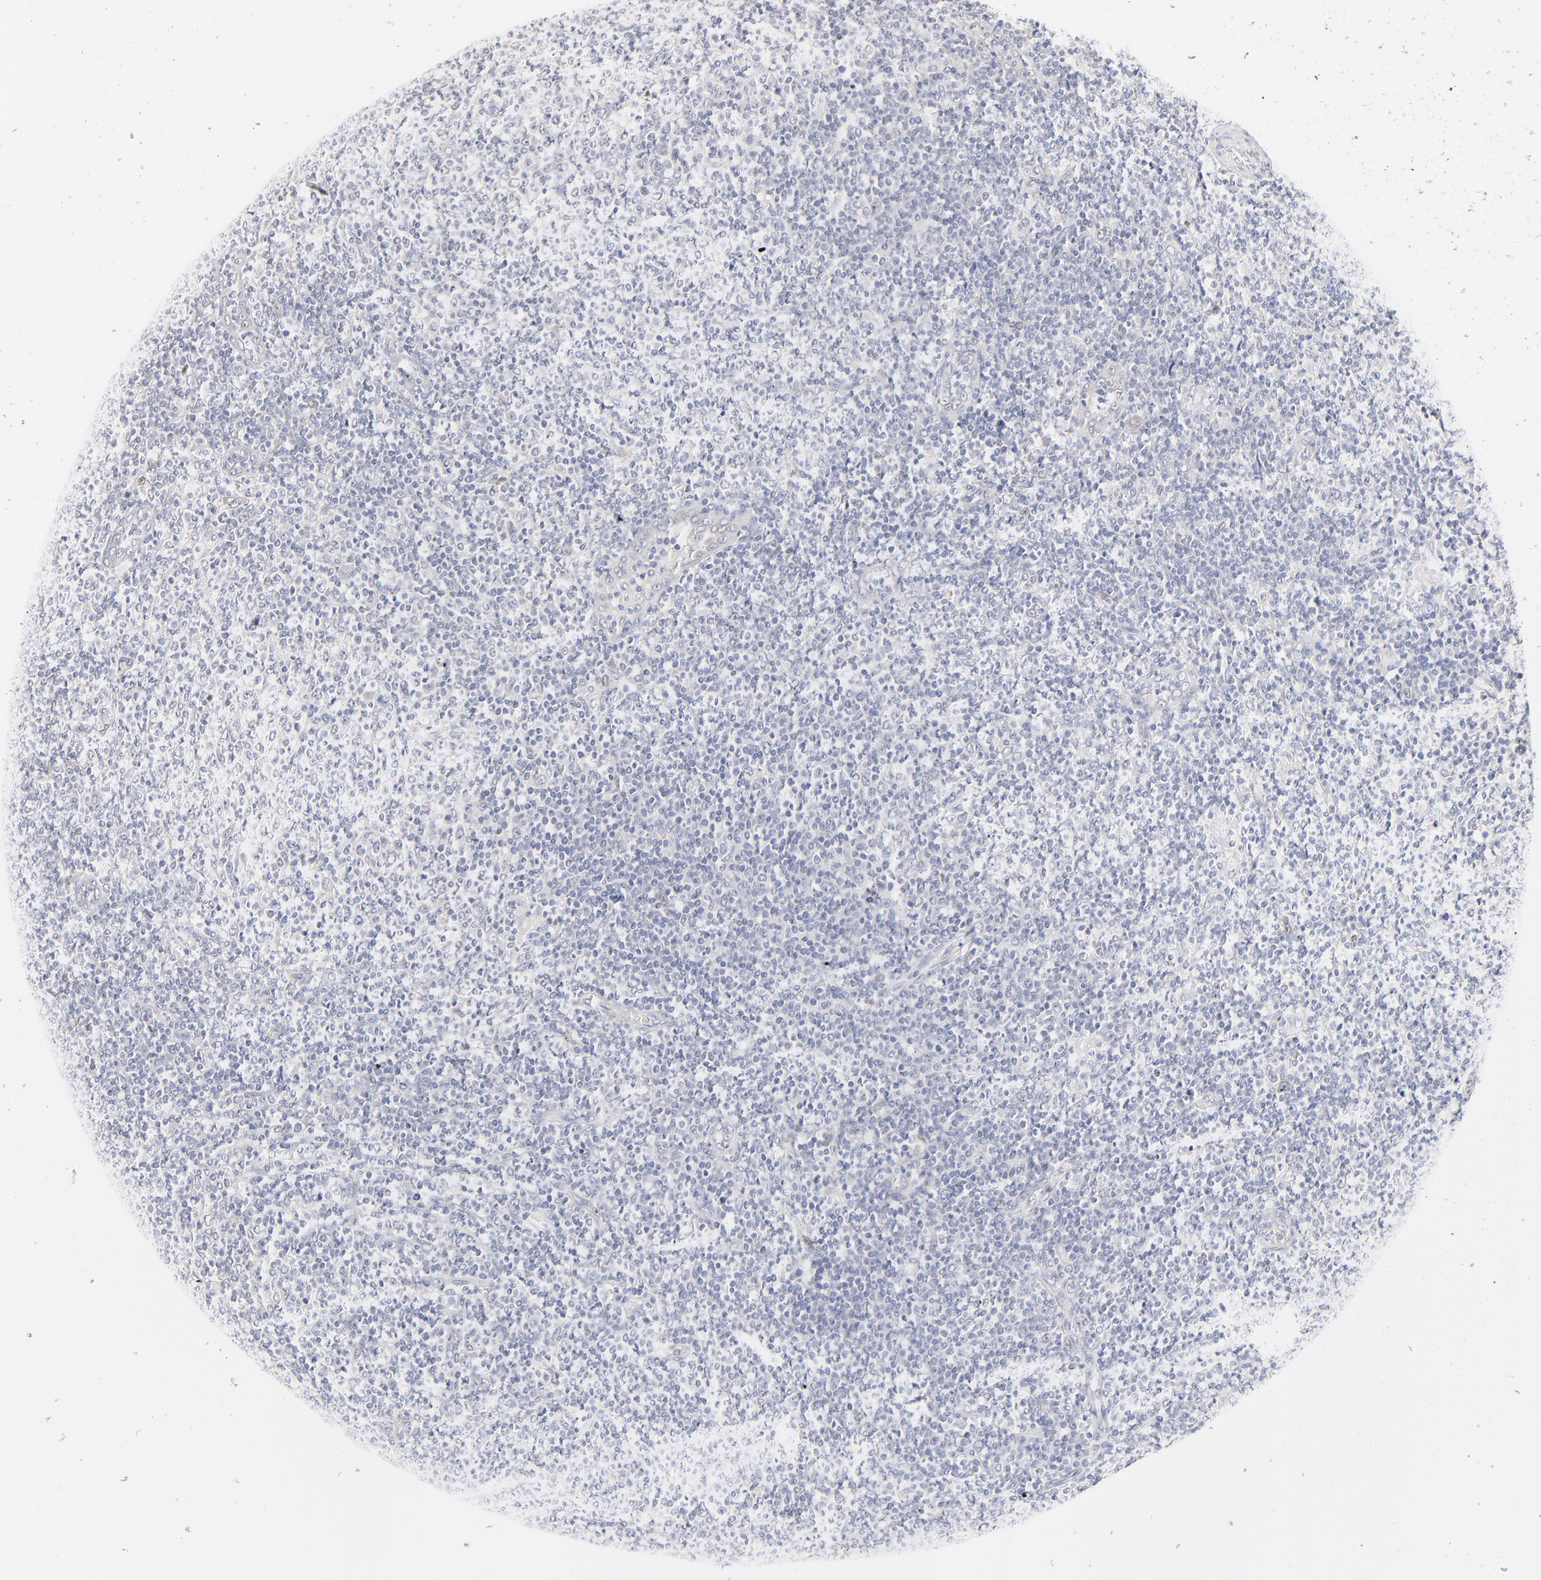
{"staining": {"intensity": "negative", "quantity": "none", "location": "none"}, "tissue": "lymphoma", "cell_type": "Tumor cells", "image_type": "cancer", "snomed": [{"axis": "morphology", "description": "Malignant lymphoma, non-Hodgkin's type, Low grade"}, {"axis": "topography", "description": "Lymph node"}], "caption": "The micrograph demonstrates no significant positivity in tumor cells of lymphoma.", "gene": "RBM3", "patient": {"sex": "male", "age": 70}}